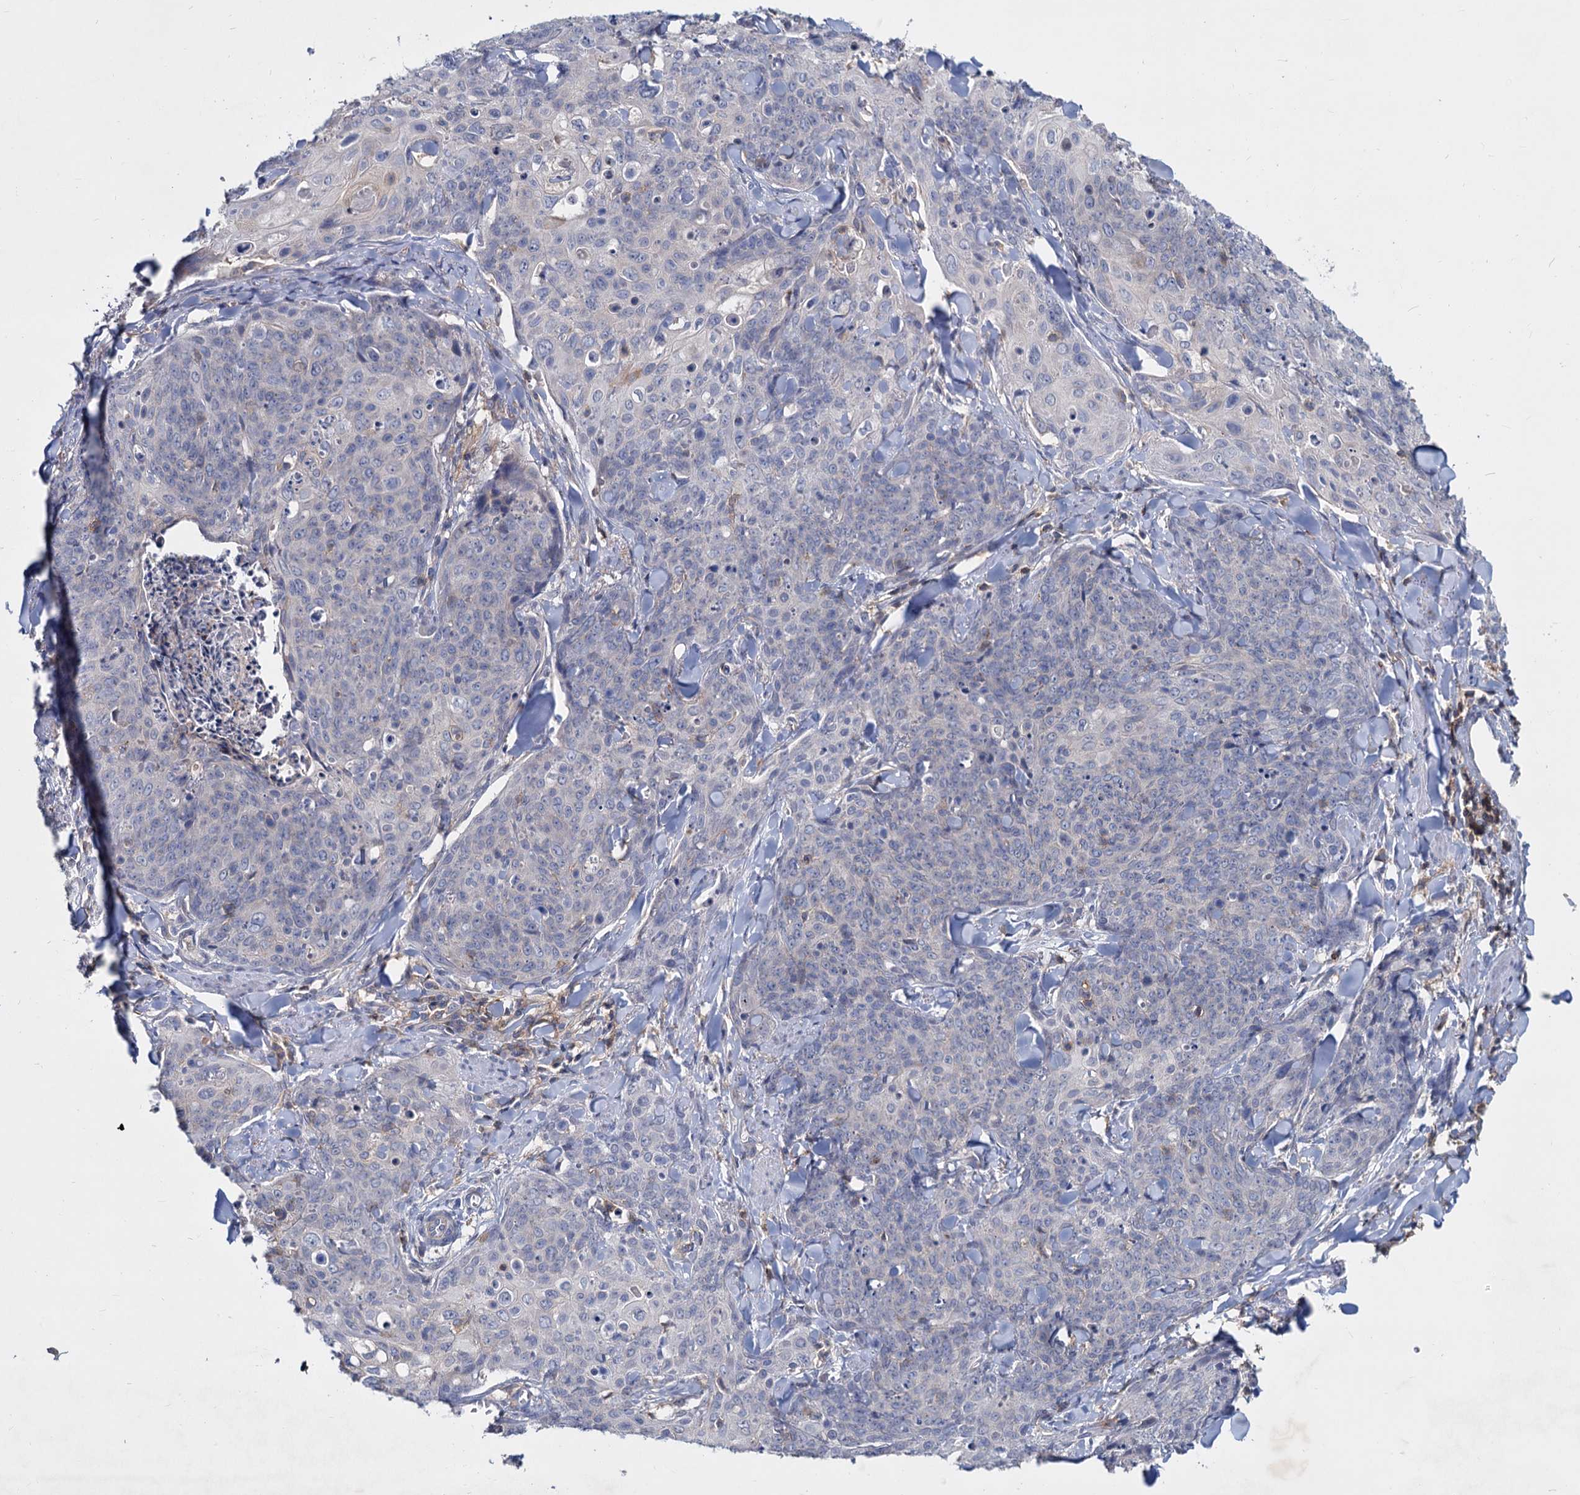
{"staining": {"intensity": "negative", "quantity": "none", "location": "none"}, "tissue": "skin cancer", "cell_type": "Tumor cells", "image_type": "cancer", "snomed": [{"axis": "morphology", "description": "Squamous cell carcinoma, NOS"}, {"axis": "topography", "description": "Skin"}, {"axis": "topography", "description": "Vulva"}], "caption": "Tumor cells show no significant staining in skin cancer (squamous cell carcinoma). (Immunohistochemistry (ihc), brightfield microscopy, high magnification).", "gene": "LRCH4", "patient": {"sex": "female", "age": 85}}